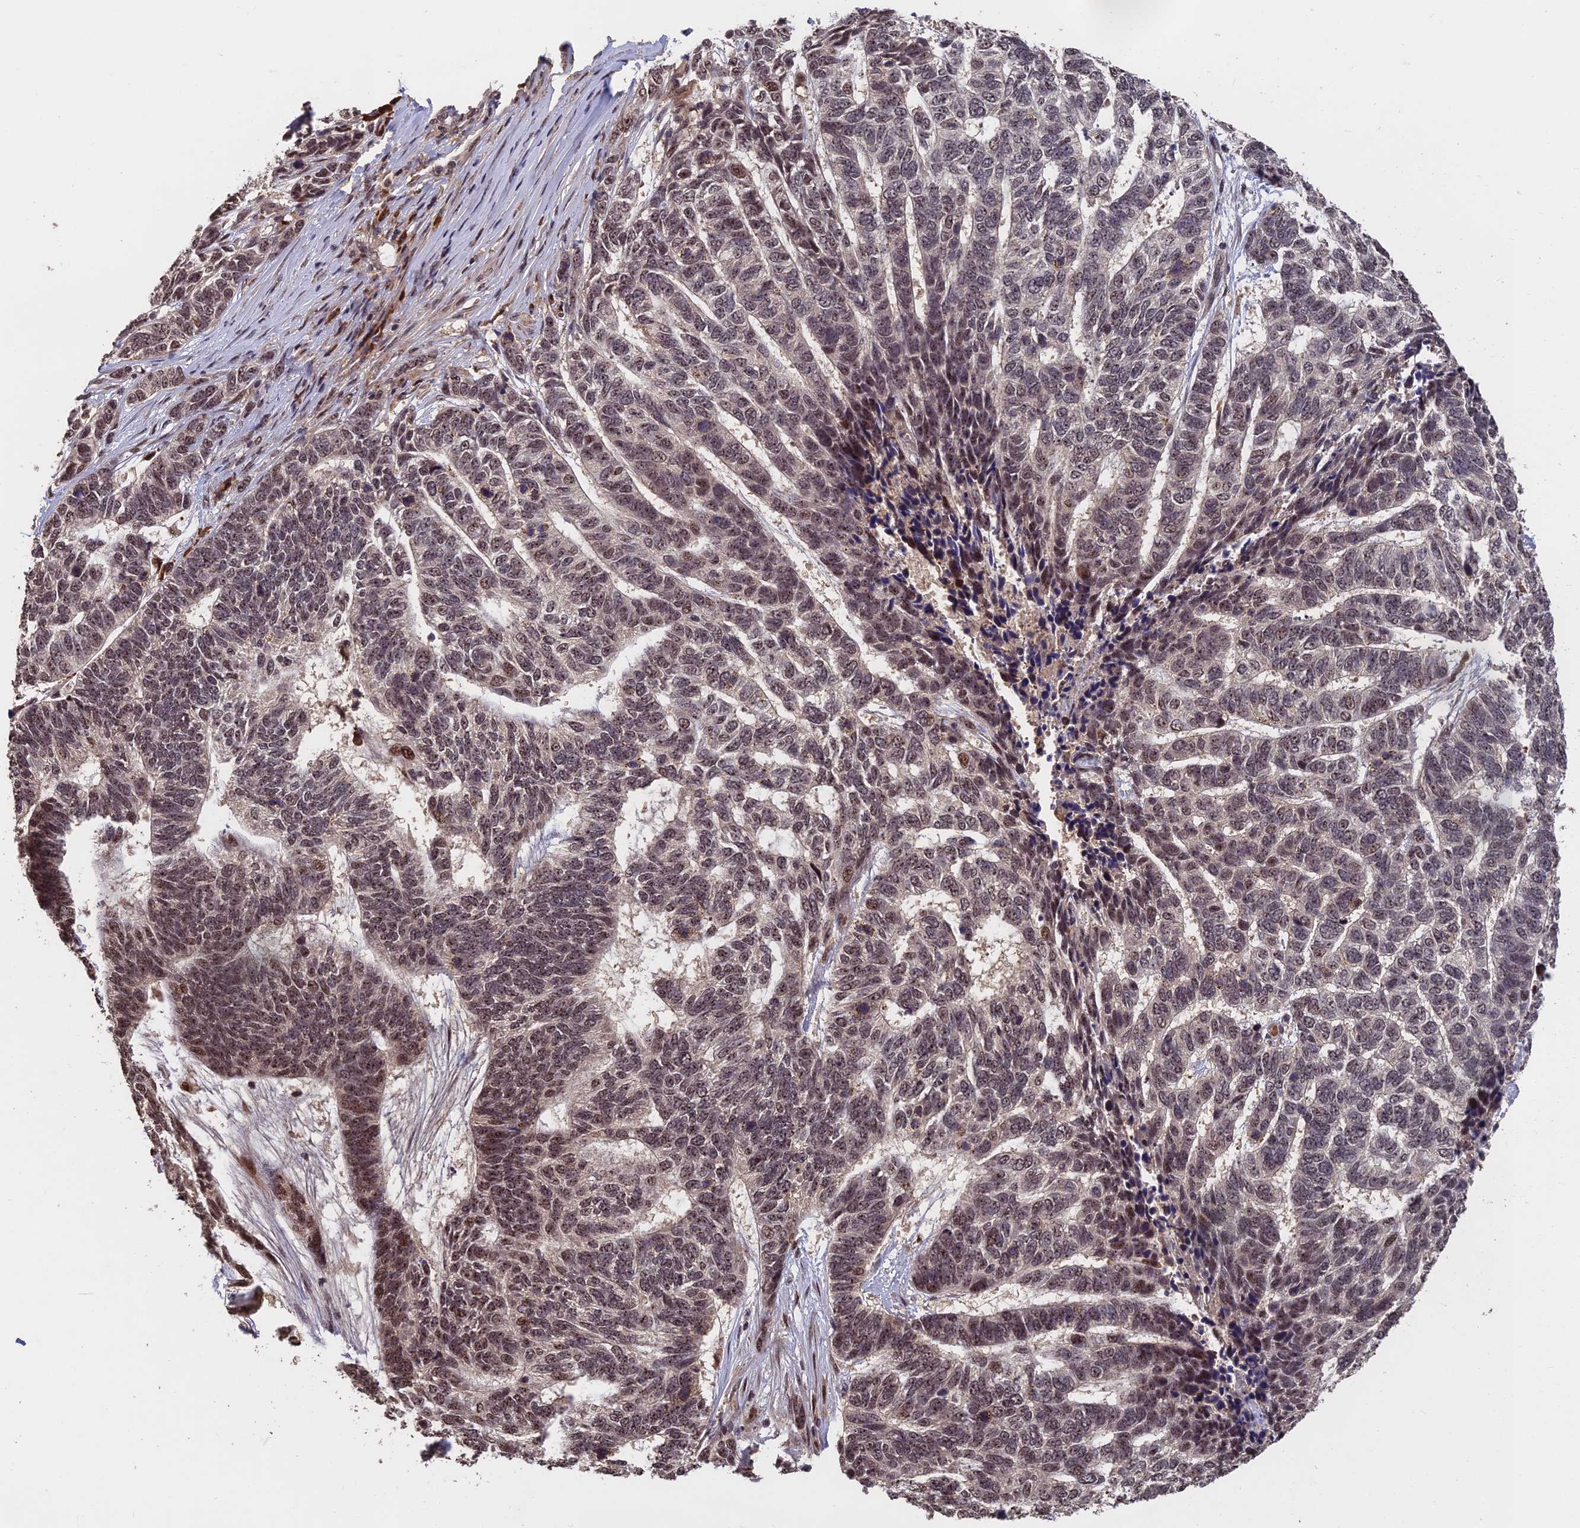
{"staining": {"intensity": "moderate", "quantity": "25%-75%", "location": "nuclear"}, "tissue": "skin cancer", "cell_type": "Tumor cells", "image_type": "cancer", "snomed": [{"axis": "morphology", "description": "Basal cell carcinoma"}, {"axis": "topography", "description": "Skin"}], "caption": "Human basal cell carcinoma (skin) stained for a protein (brown) displays moderate nuclear positive positivity in approximately 25%-75% of tumor cells.", "gene": "OSBPL1A", "patient": {"sex": "female", "age": 65}}